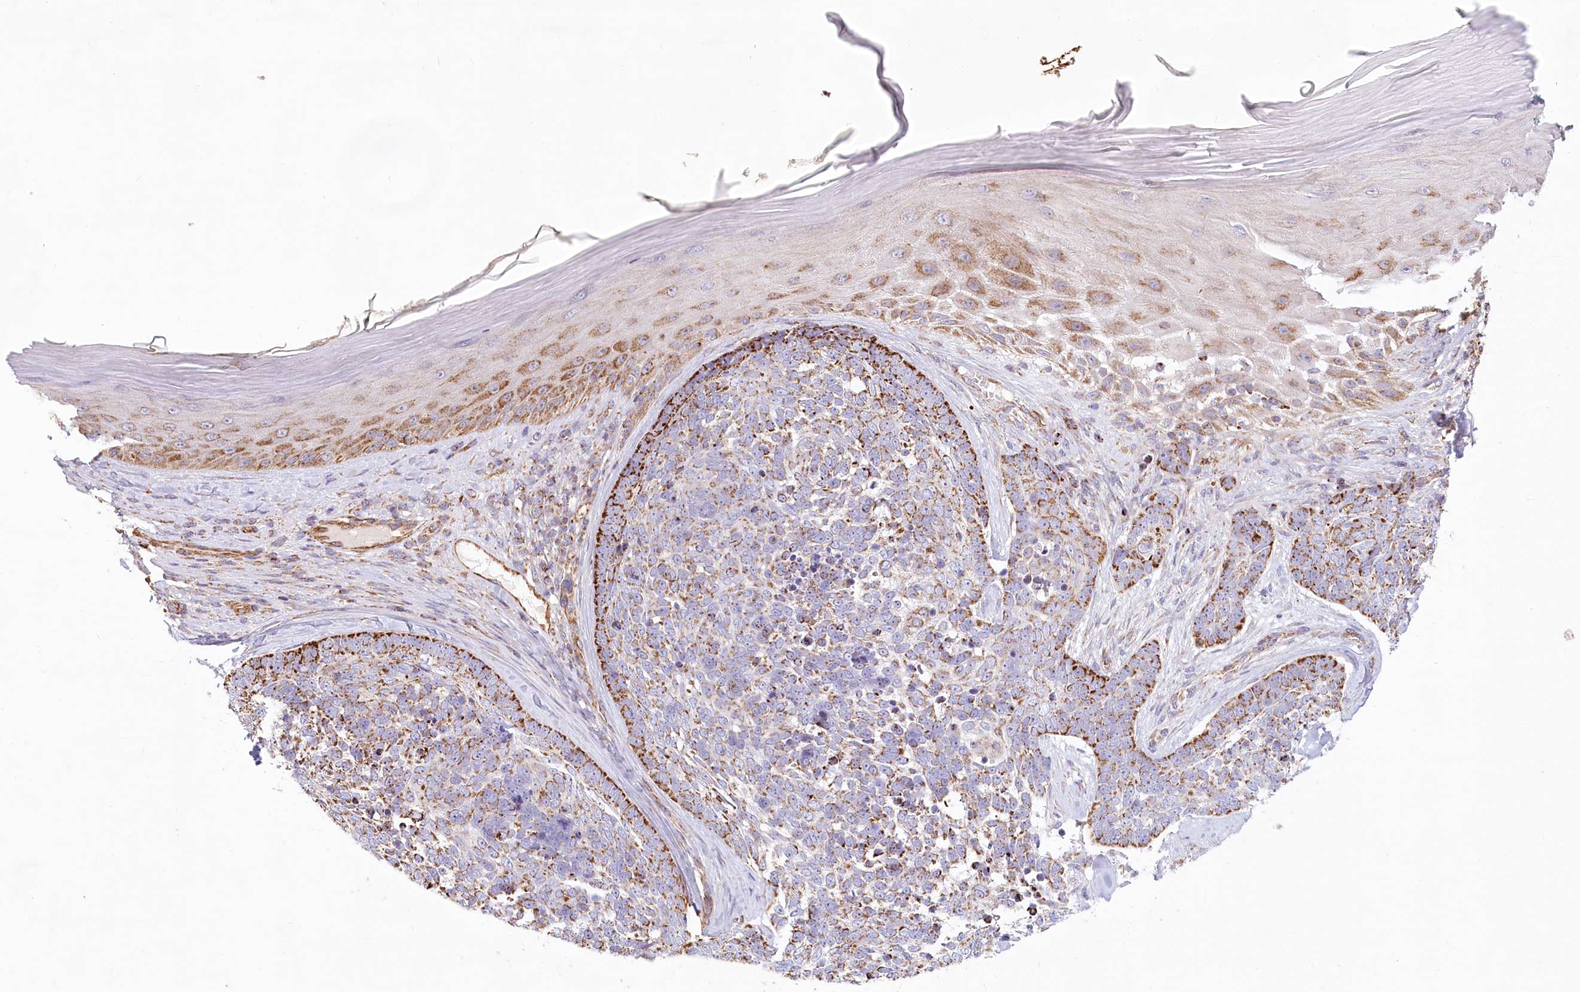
{"staining": {"intensity": "moderate", "quantity": "25%-75%", "location": "cytoplasmic/membranous"}, "tissue": "skin cancer", "cell_type": "Tumor cells", "image_type": "cancer", "snomed": [{"axis": "morphology", "description": "Basal cell carcinoma"}, {"axis": "topography", "description": "Skin"}], "caption": "Skin cancer stained with DAB immunohistochemistry (IHC) exhibits medium levels of moderate cytoplasmic/membranous positivity in approximately 25%-75% of tumor cells.", "gene": "UMPS", "patient": {"sex": "female", "age": 81}}